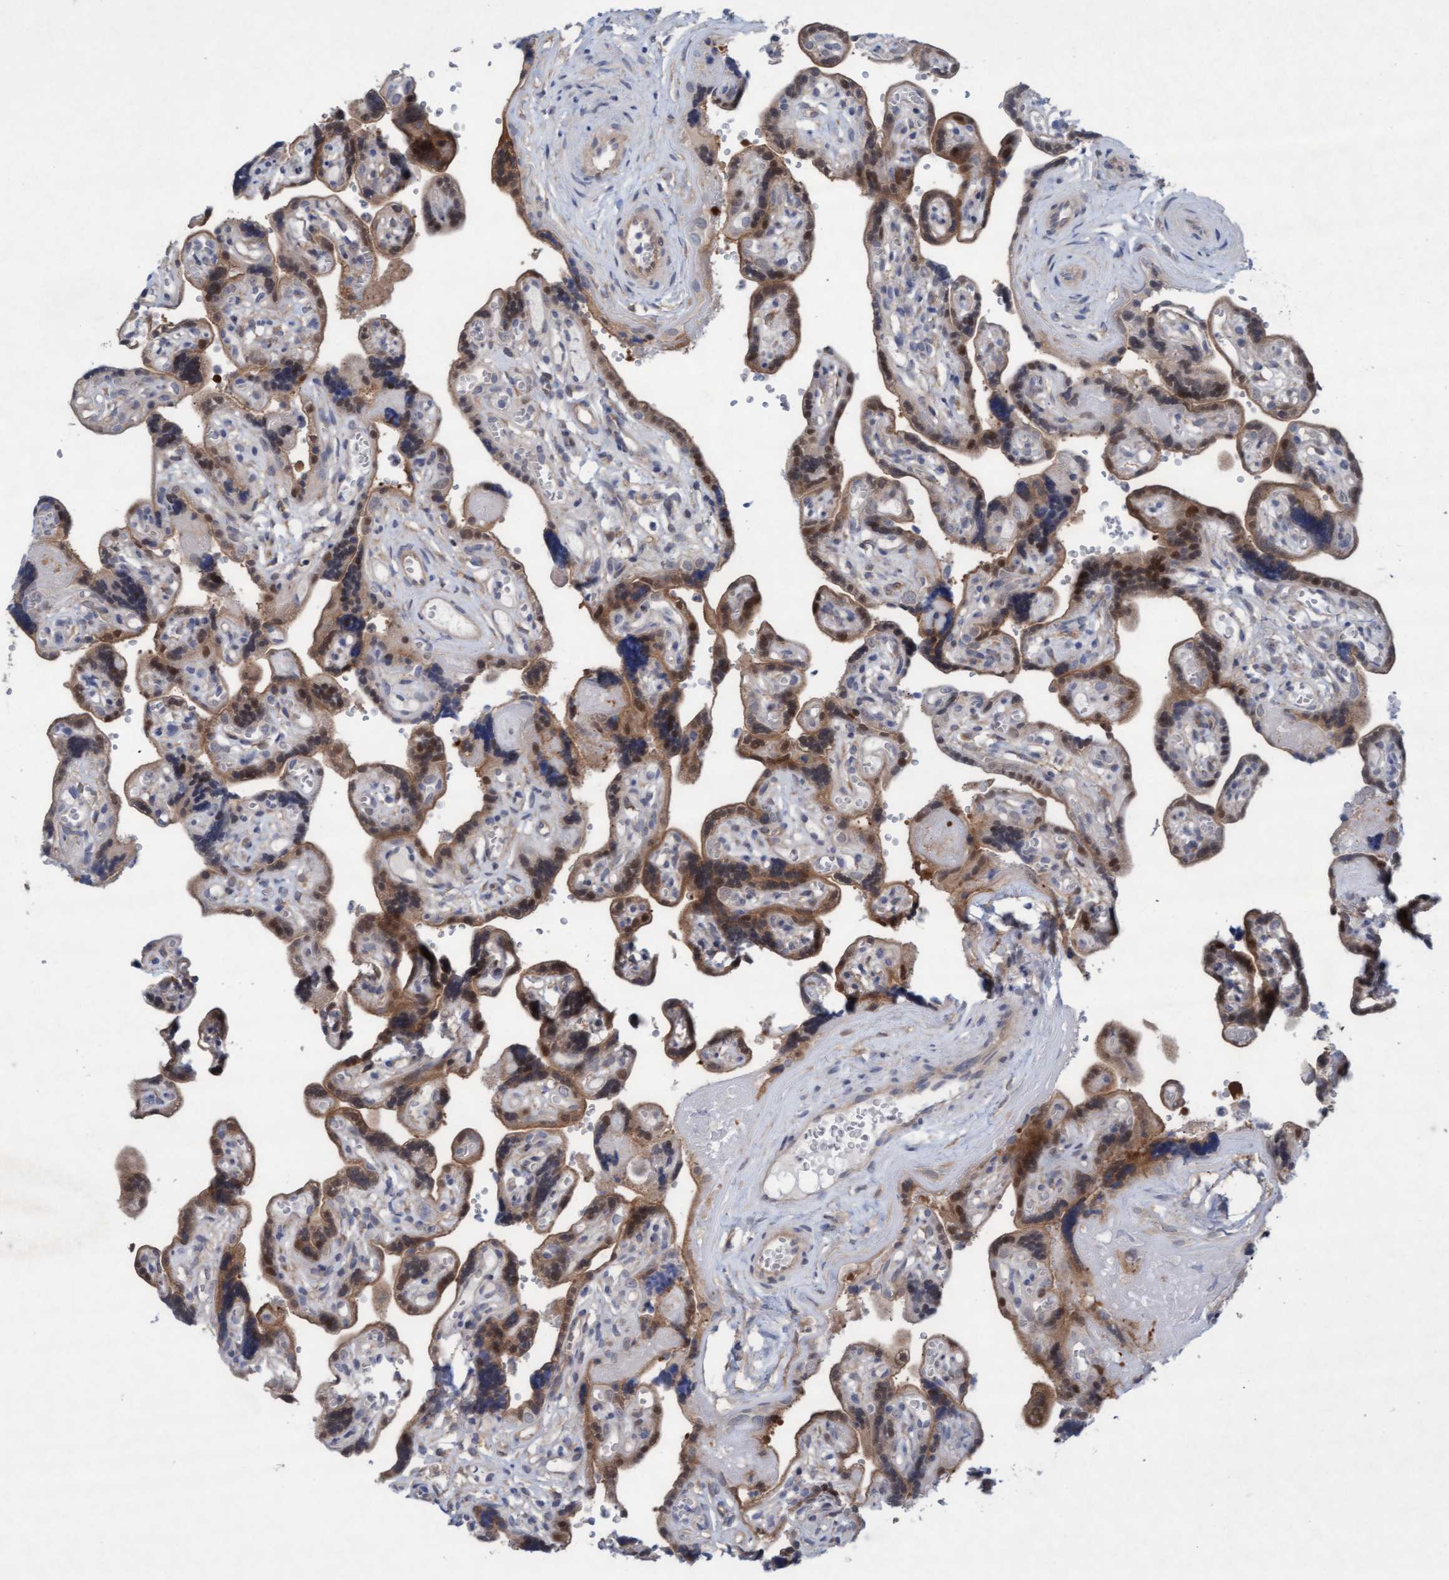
{"staining": {"intensity": "strong", "quantity": ">75%", "location": "cytoplasmic/membranous"}, "tissue": "placenta", "cell_type": "Decidual cells", "image_type": "normal", "snomed": [{"axis": "morphology", "description": "Normal tissue, NOS"}, {"axis": "topography", "description": "Placenta"}], "caption": "High-power microscopy captured an immunohistochemistry (IHC) image of benign placenta, revealing strong cytoplasmic/membranous positivity in approximately >75% of decidual cells. The staining is performed using DAB (3,3'-diaminobenzidine) brown chromogen to label protein expression. The nuclei are counter-stained blue using hematoxylin.", "gene": "PLCD1", "patient": {"sex": "female", "age": 30}}